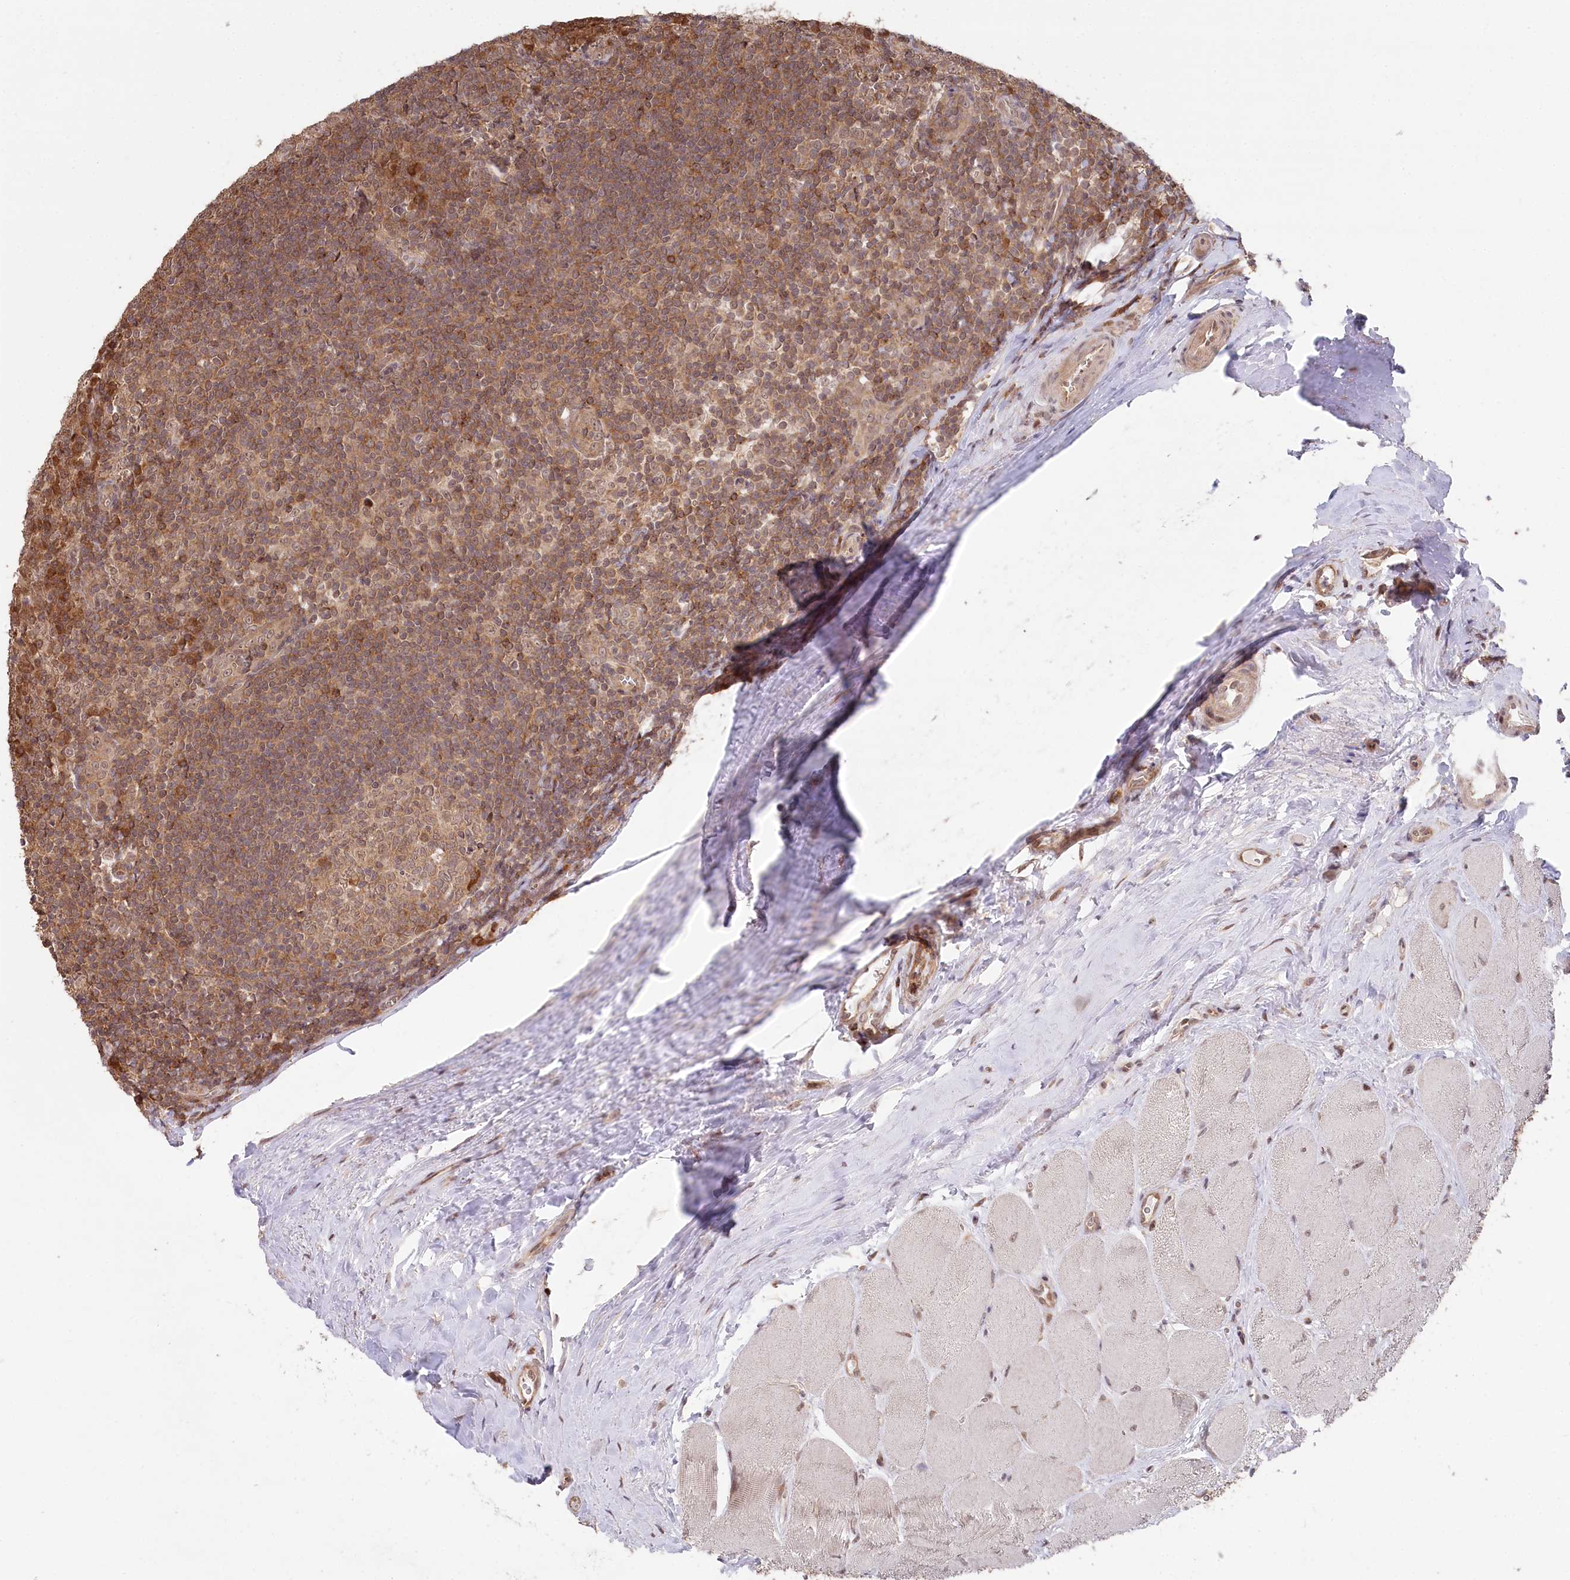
{"staining": {"intensity": "moderate", "quantity": ">75%", "location": "cytoplasmic/membranous"}, "tissue": "tonsil", "cell_type": "Germinal center cells", "image_type": "normal", "snomed": [{"axis": "morphology", "description": "Normal tissue, NOS"}, {"axis": "topography", "description": "Tonsil"}], "caption": "Brown immunohistochemical staining in normal human tonsil exhibits moderate cytoplasmic/membranous positivity in approximately >75% of germinal center cells.", "gene": "CCSER2", "patient": {"sex": "male", "age": 27}}